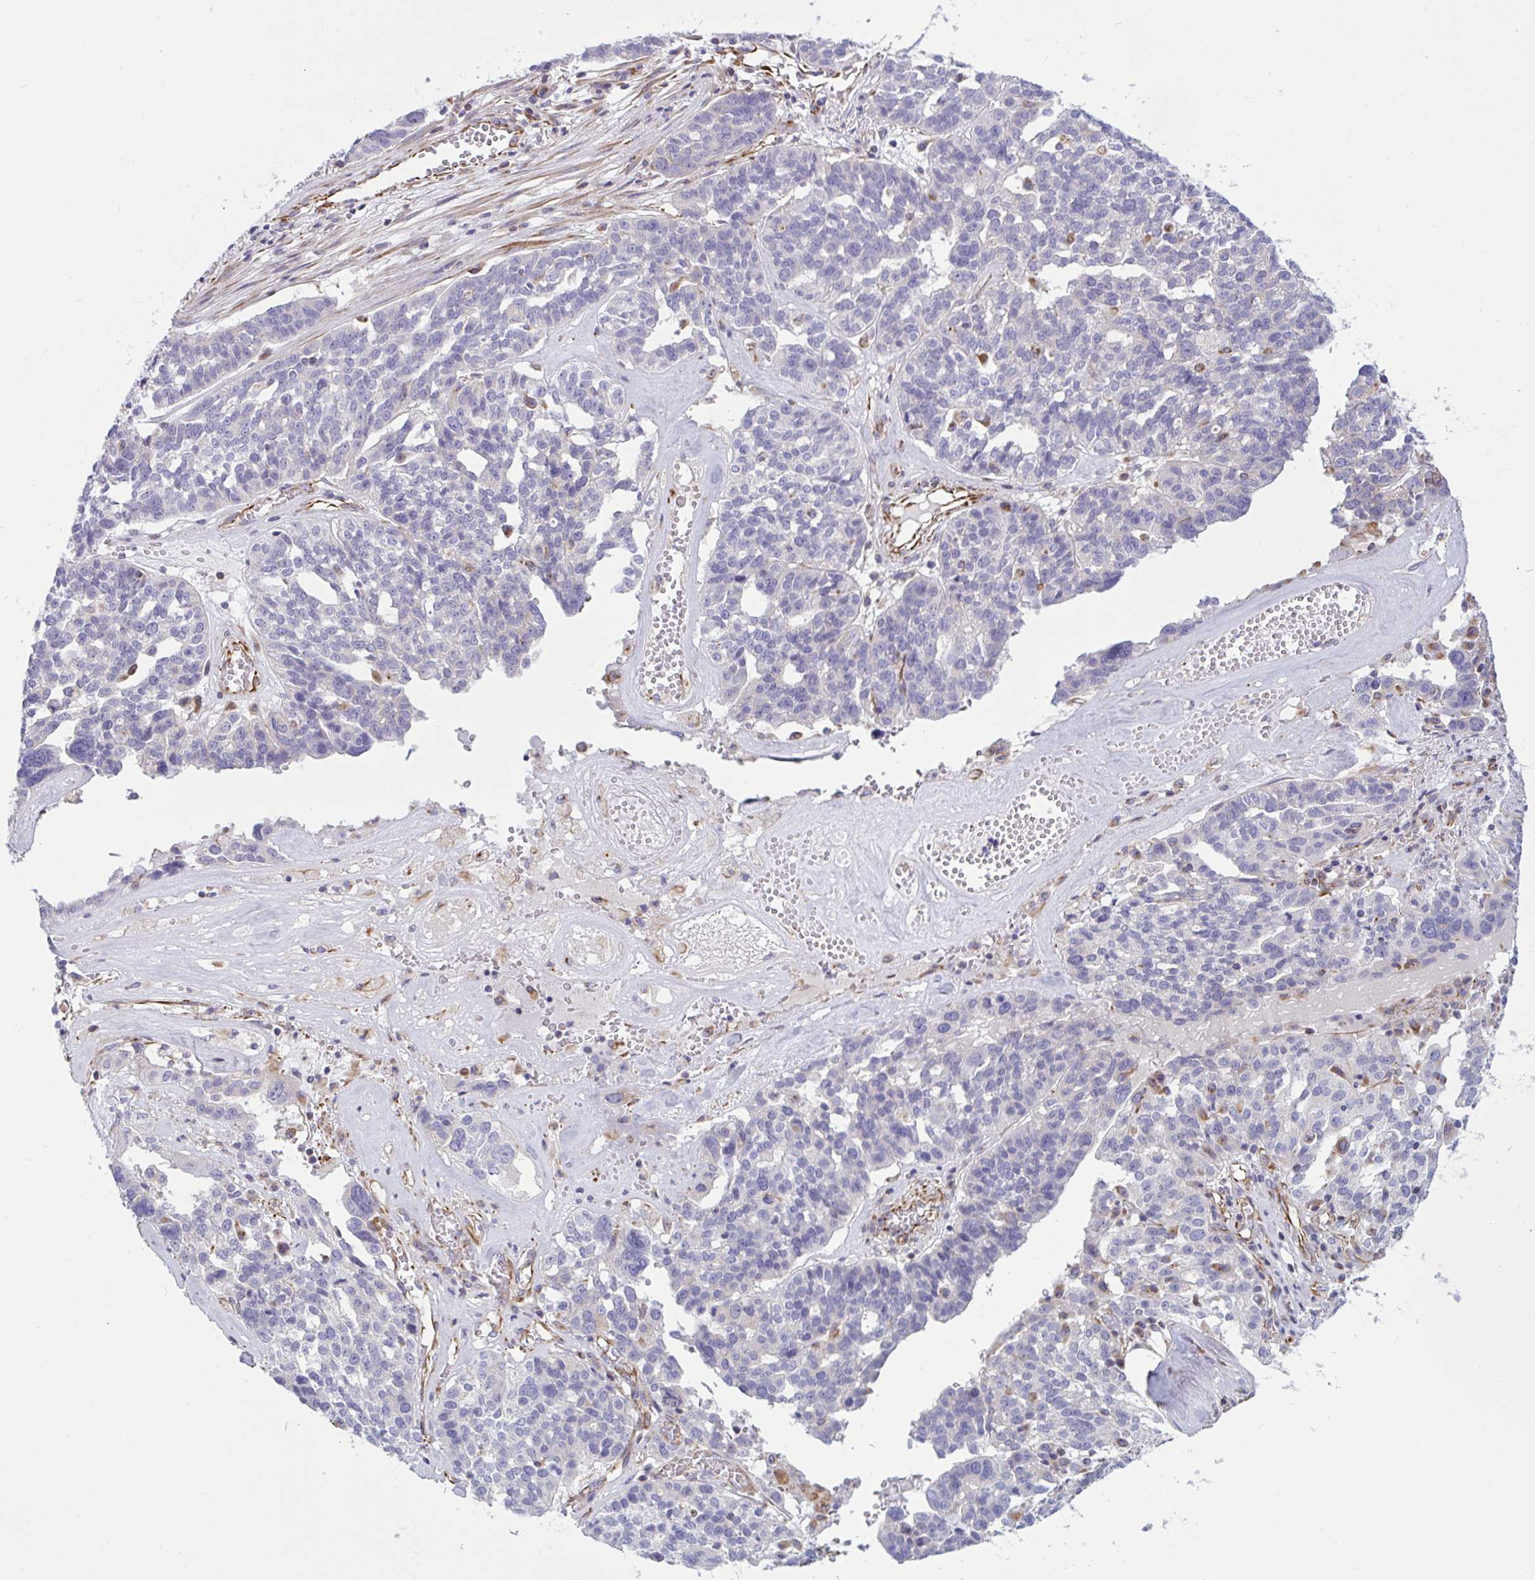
{"staining": {"intensity": "negative", "quantity": "none", "location": "none"}, "tissue": "ovarian cancer", "cell_type": "Tumor cells", "image_type": "cancer", "snomed": [{"axis": "morphology", "description": "Cystadenocarcinoma, serous, NOS"}, {"axis": "topography", "description": "Ovary"}], "caption": "High magnification brightfield microscopy of ovarian cancer stained with DAB (brown) and counterstained with hematoxylin (blue): tumor cells show no significant positivity.", "gene": "DCBLD1", "patient": {"sex": "female", "age": 59}}